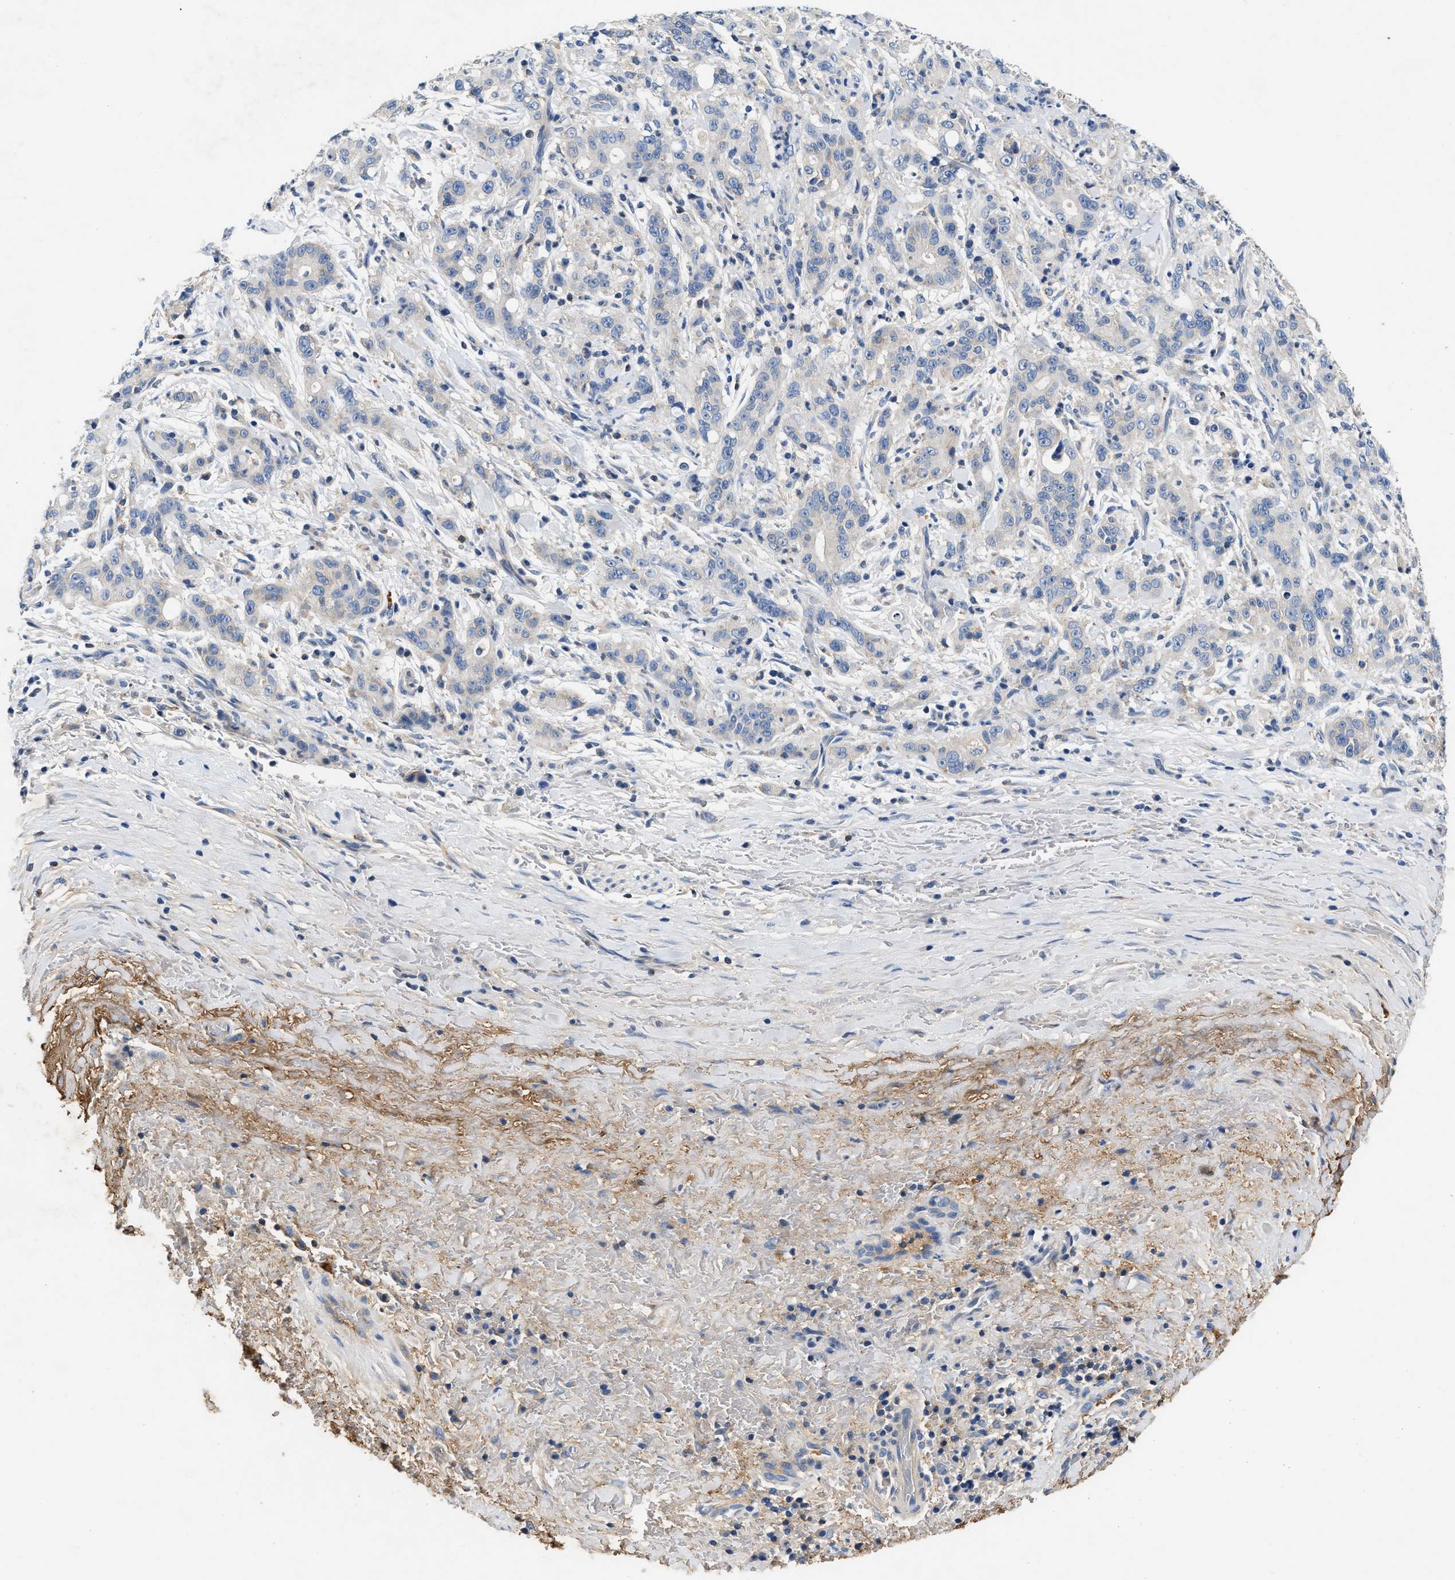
{"staining": {"intensity": "negative", "quantity": "none", "location": "none"}, "tissue": "liver cancer", "cell_type": "Tumor cells", "image_type": "cancer", "snomed": [{"axis": "morphology", "description": "Cholangiocarcinoma"}, {"axis": "topography", "description": "Liver"}], "caption": "Tumor cells show no significant expression in liver cholangiocarcinoma.", "gene": "TUT7", "patient": {"sex": "female", "age": 38}}